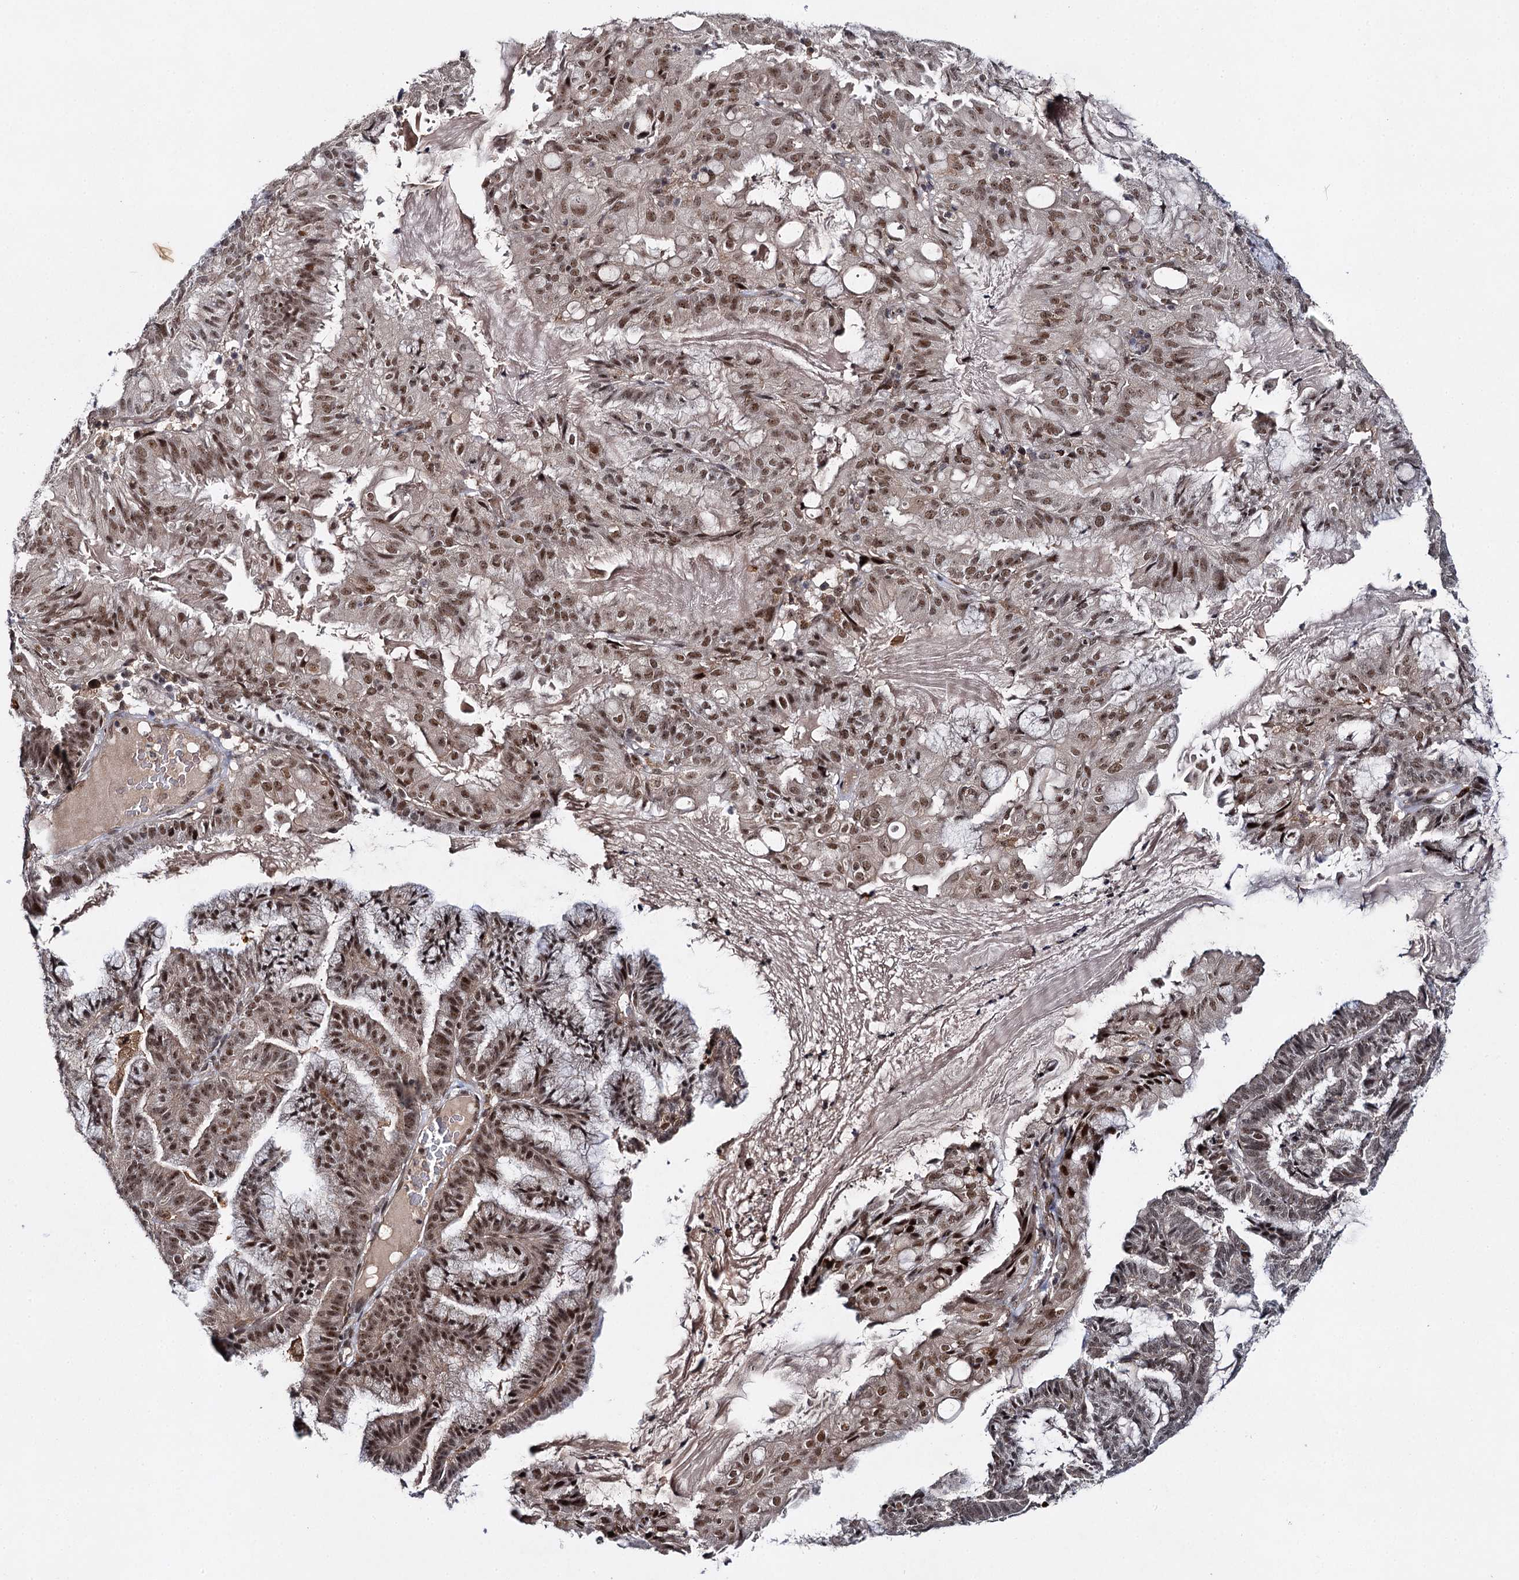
{"staining": {"intensity": "moderate", "quantity": ">75%", "location": "nuclear"}, "tissue": "endometrial cancer", "cell_type": "Tumor cells", "image_type": "cancer", "snomed": [{"axis": "morphology", "description": "Adenocarcinoma, NOS"}, {"axis": "topography", "description": "Endometrium"}], "caption": "High-power microscopy captured an IHC image of endometrial cancer (adenocarcinoma), revealing moderate nuclear positivity in approximately >75% of tumor cells.", "gene": "BUD13", "patient": {"sex": "female", "age": 86}}